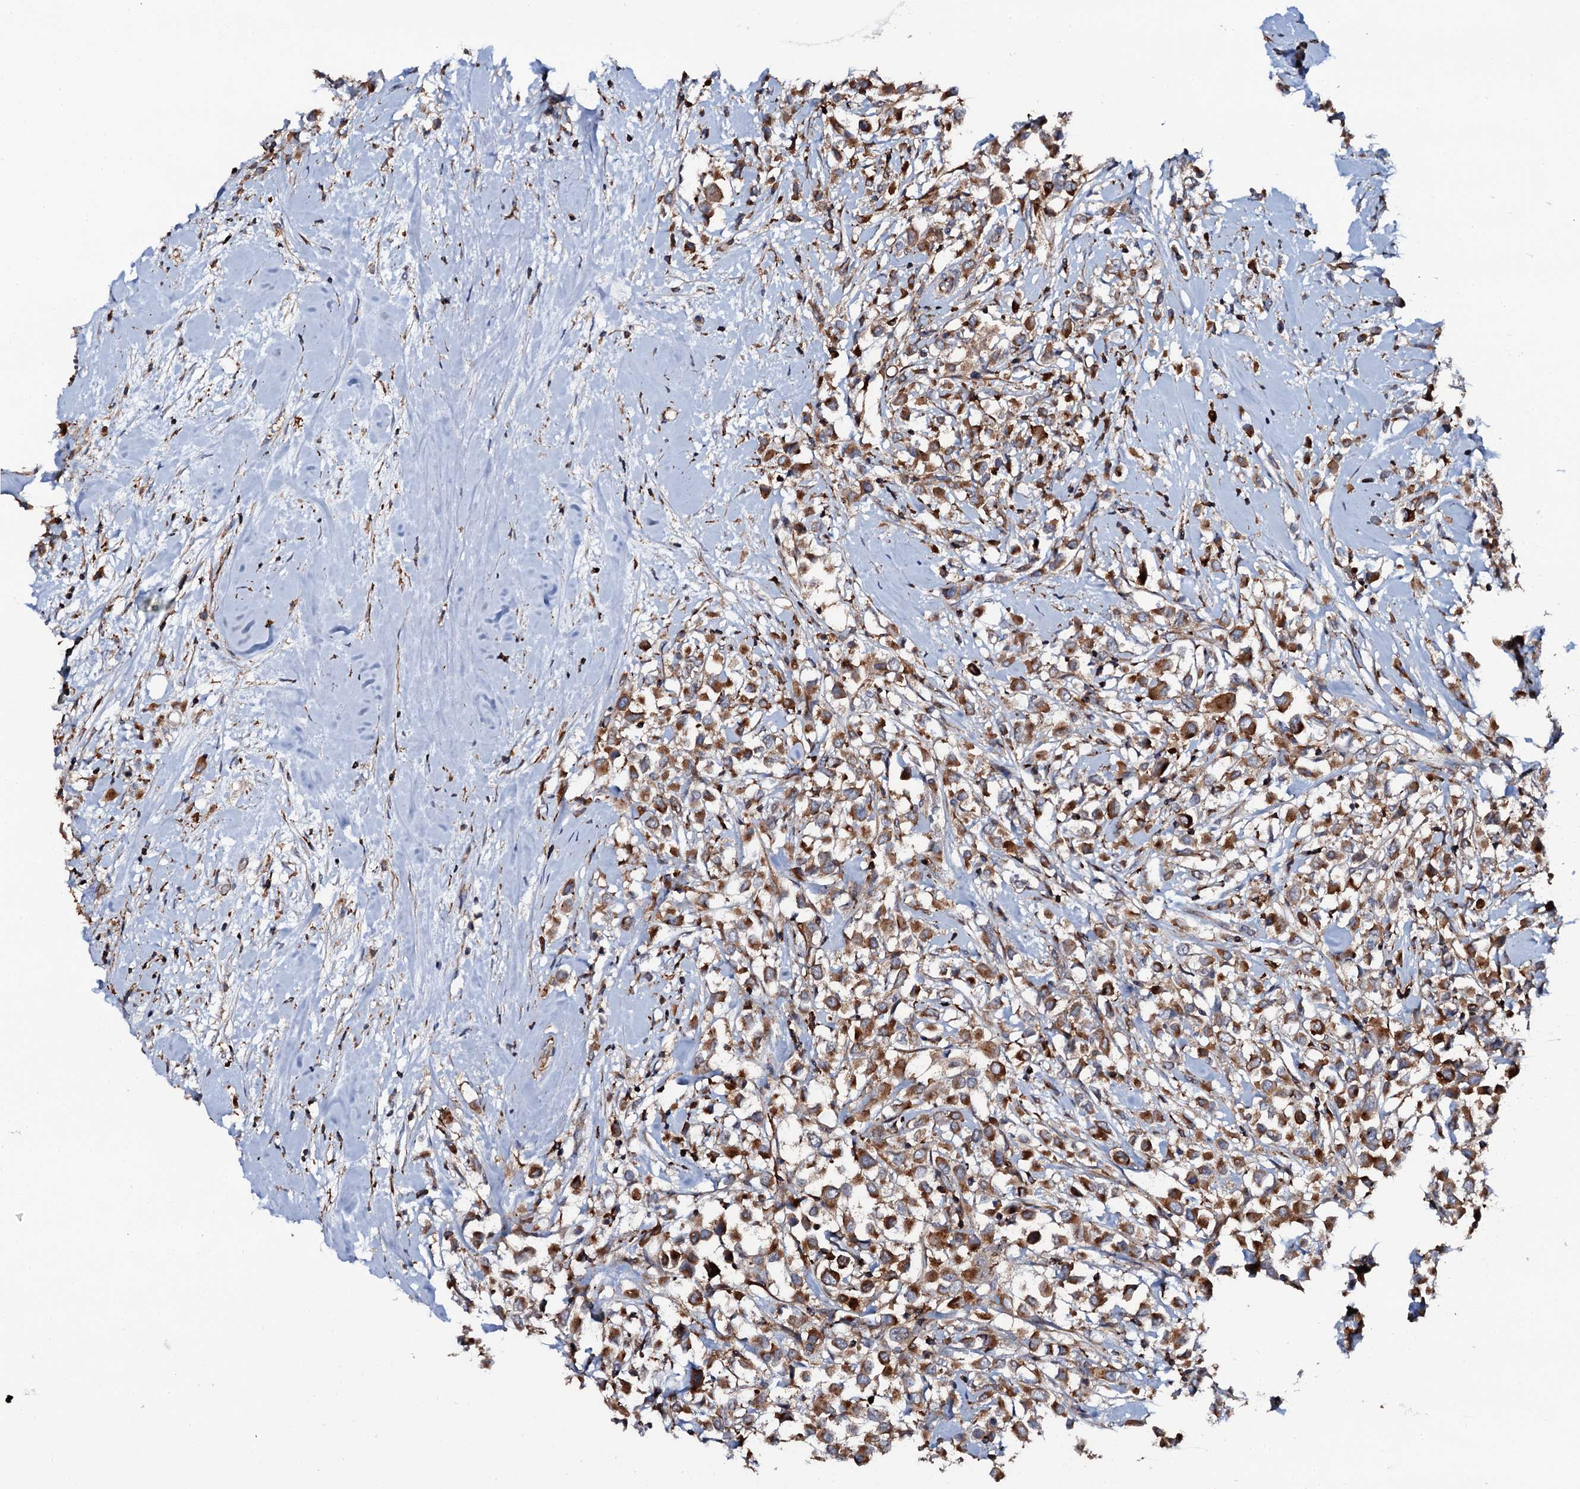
{"staining": {"intensity": "strong", "quantity": ">75%", "location": "cytoplasmic/membranous"}, "tissue": "breast cancer", "cell_type": "Tumor cells", "image_type": "cancer", "snomed": [{"axis": "morphology", "description": "Duct carcinoma"}, {"axis": "topography", "description": "Breast"}], "caption": "Immunohistochemical staining of breast cancer (infiltrating ductal carcinoma) reveals high levels of strong cytoplasmic/membranous positivity in about >75% of tumor cells.", "gene": "VAMP8", "patient": {"sex": "female", "age": 87}}